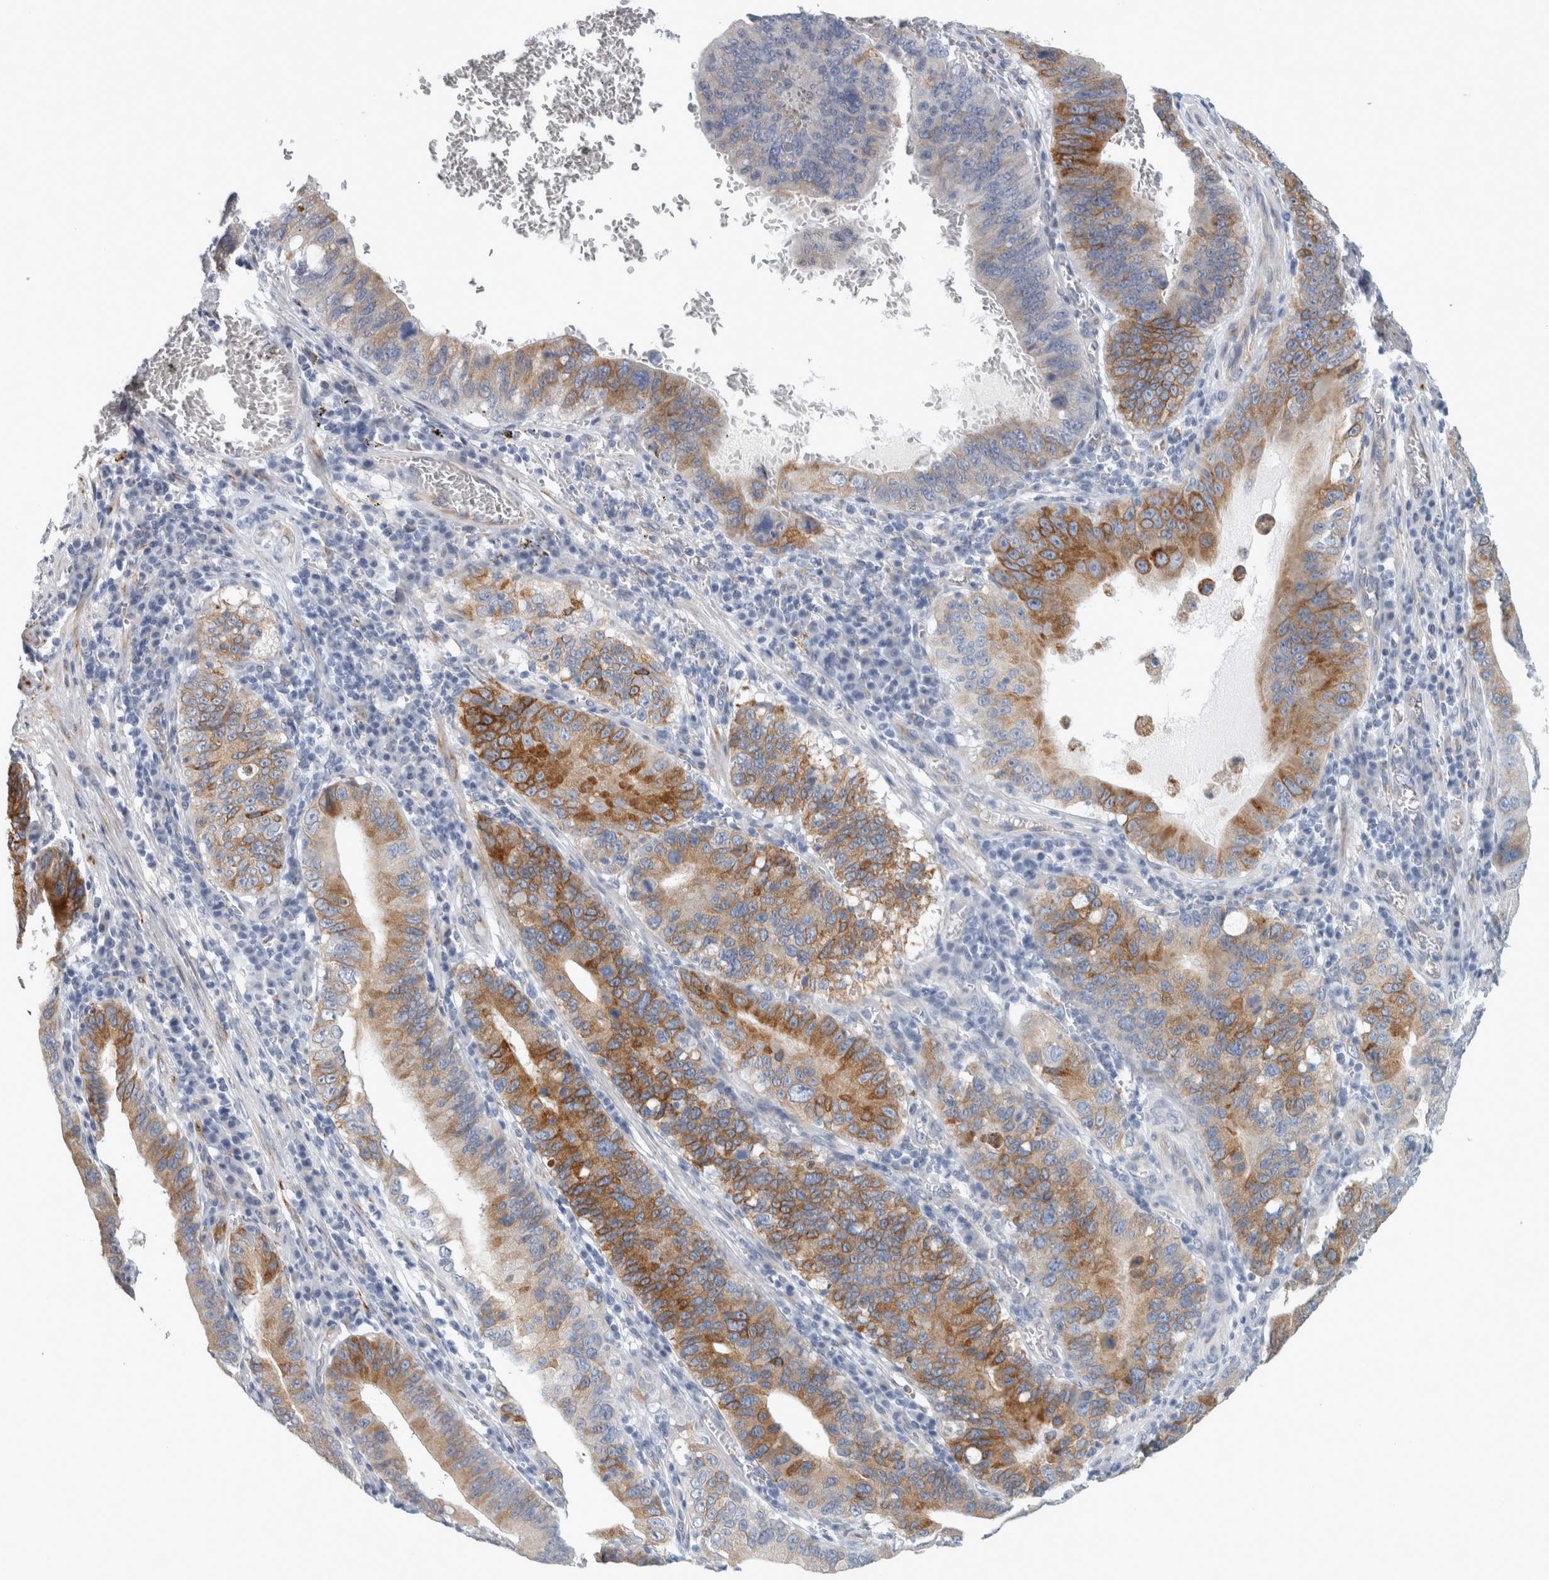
{"staining": {"intensity": "strong", "quantity": ">75%", "location": "cytoplasmic/membranous"}, "tissue": "stomach cancer", "cell_type": "Tumor cells", "image_type": "cancer", "snomed": [{"axis": "morphology", "description": "Adenocarcinoma, NOS"}, {"axis": "topography", "description": "Stomach"}, {"axis": "topography", "description": "Gastric cardia"}], "caption": "Protein analysis of adenocarcinoma (stomach) tissue exhibits strong cytoplasmic/membranous expression in approximately >75% of tumor cells.", "gene": "B3GNT3", "patient": {"sex": "male", "age": 59}}